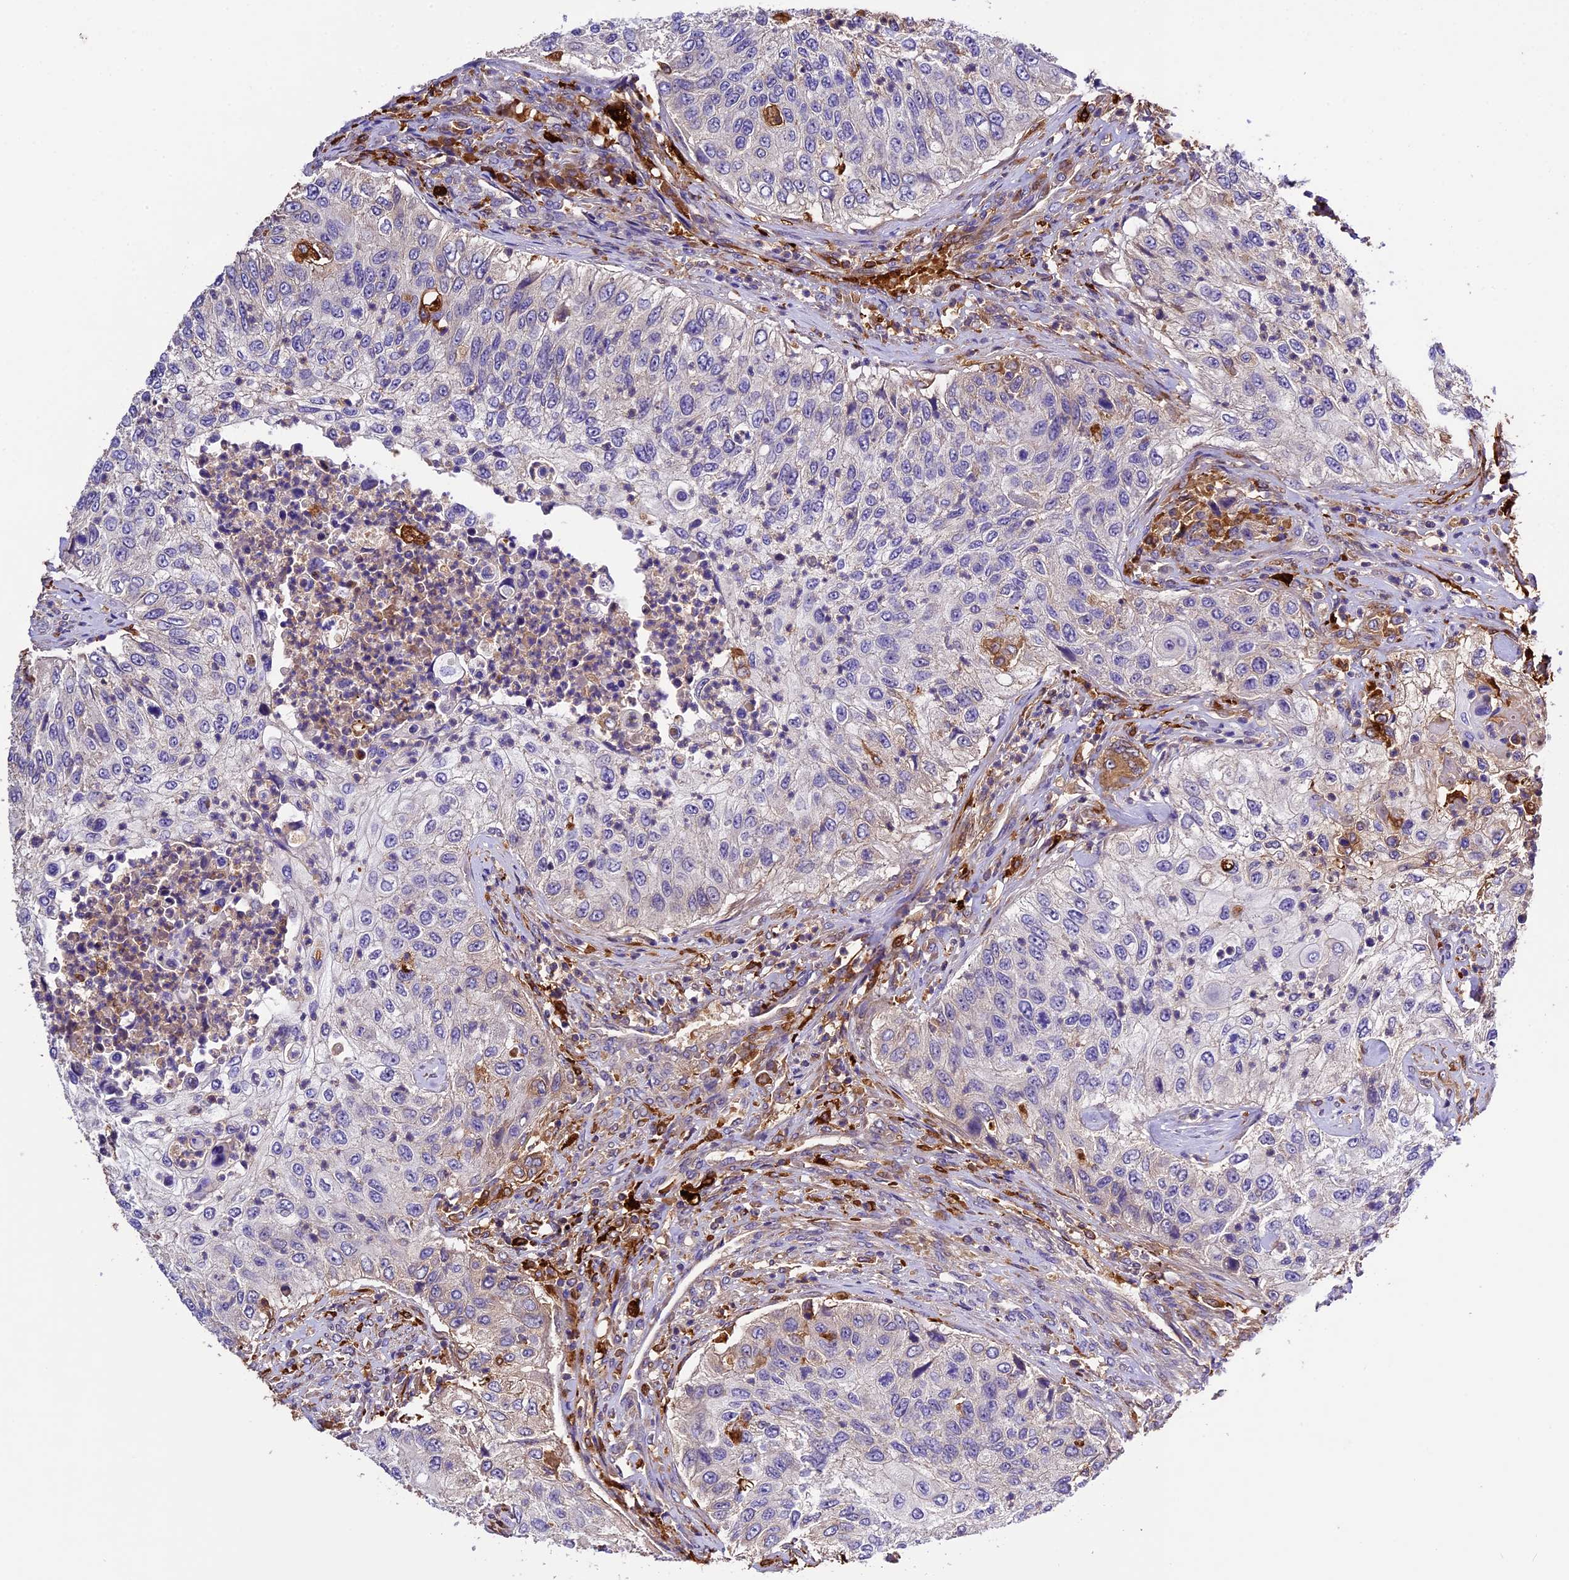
{"staining": {"intensity": "negative", "quantity": "none", "location": "none"}, "tissue": "urothelial cancer", "cell_type": "Tumor cells", "image_type": "cancer", "snomed": [{"axis": "morphology", "description": "Urothelial carcinoma, High grade"}, {"axis": "topography", "description": "Urinary bladder"}], "caption": "This is a micrograph of immunohistochemistry (IHC) staining of urothelial cancer, which shows no expression in tumor cells.", "gene": "CILP2", "patient": {"sex": "female", "age": 60}}